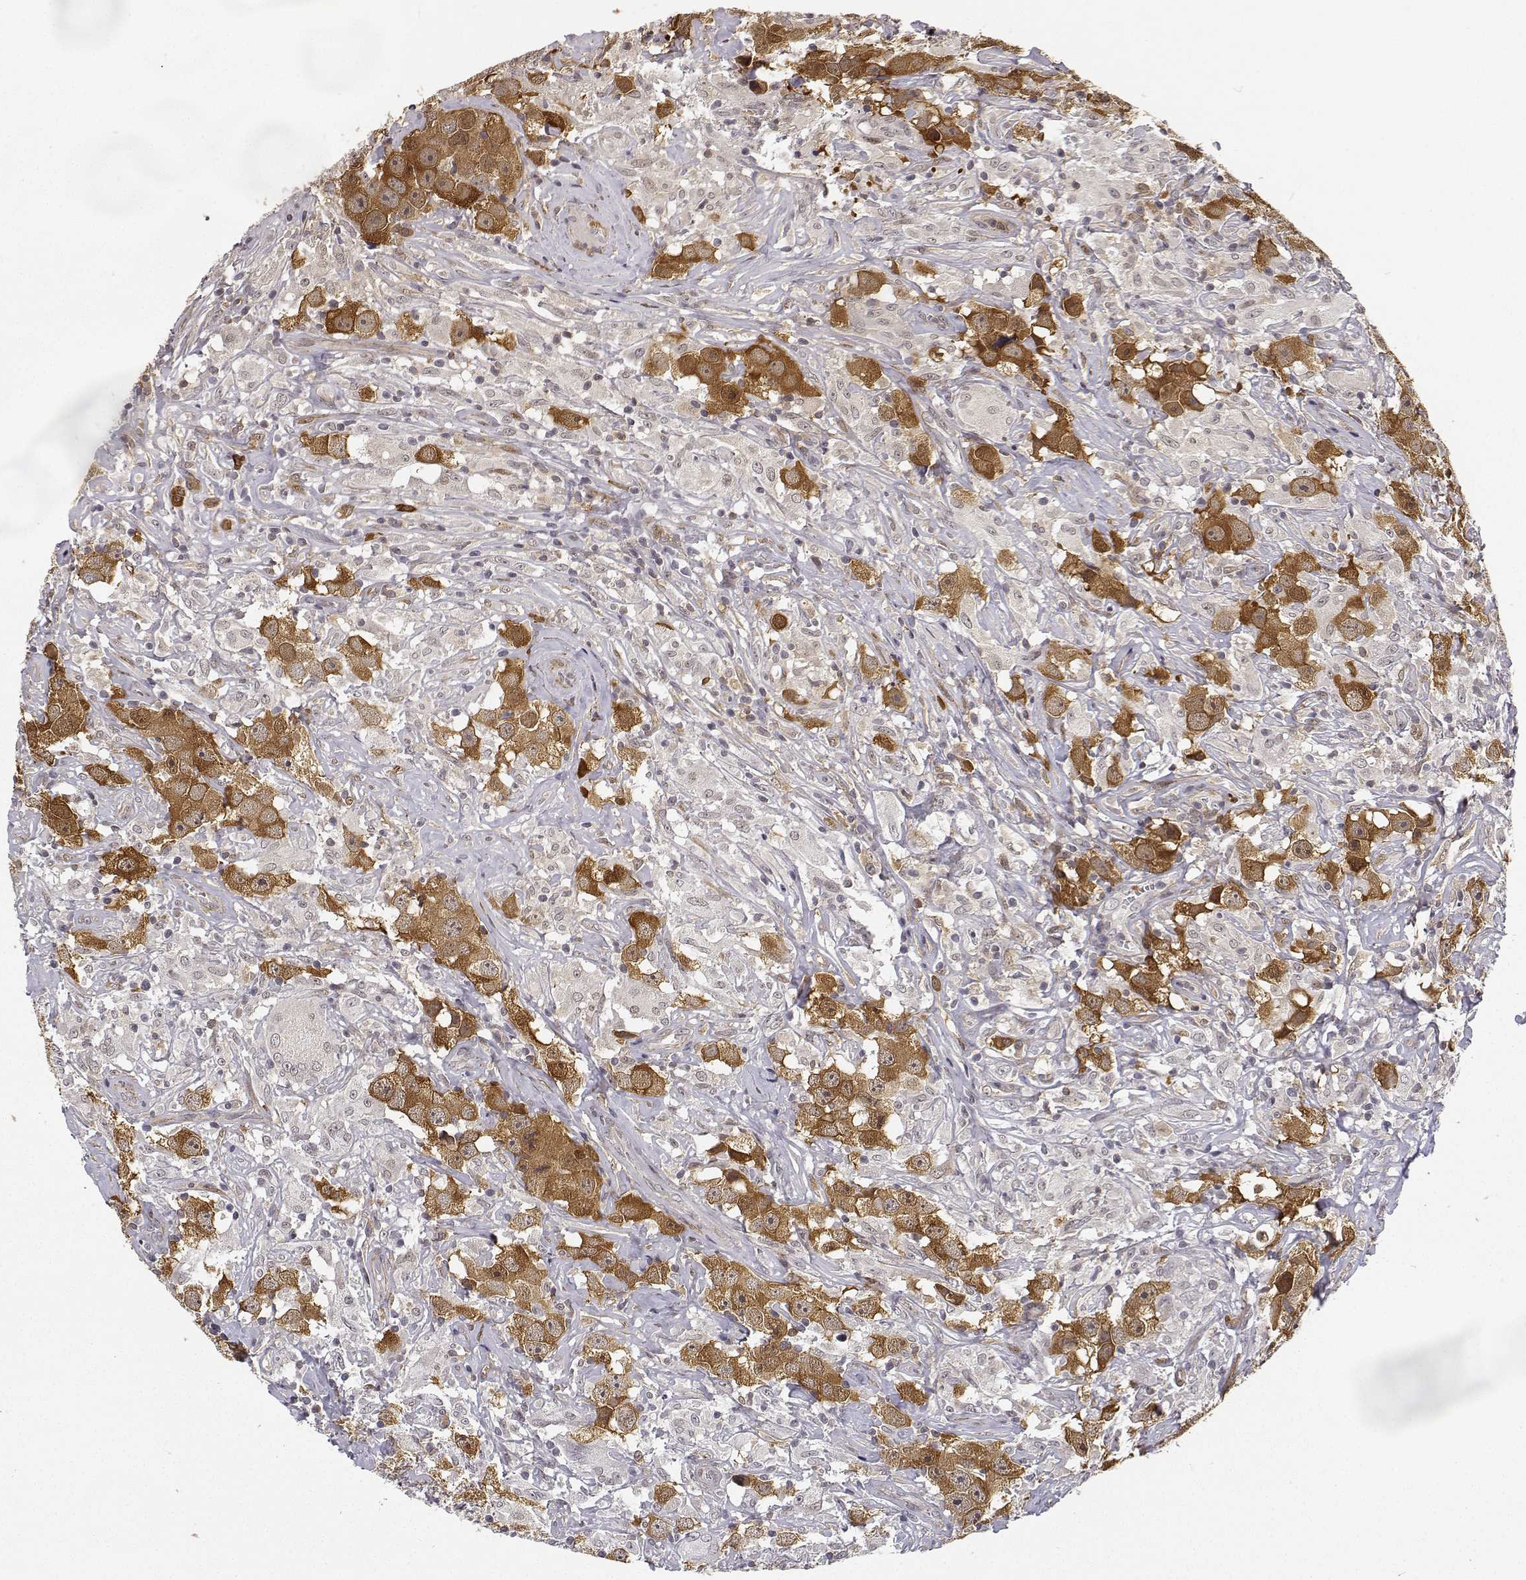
{"staining": {"intensity": "moderate", "quantity": ">75%", "location": "cytoplasmic/membranous"}, "tissue": "testis cancer", "cell_type": "Tumor cells", "image_type": "cancer", "snomed": [{"axis": "morphology", "description": "Seminoma, NOS"}, {"axis": "topography", "description": "Testis"}], "caption": "This photomicrograph reveals immunohistochemistry staining of seminoma (testis), with medium moderate cytoplasmic/membranous staining in about >75% of tumor cells.", "gene": "PHGDH", "patient": {"sex": "male", "age": 49}}